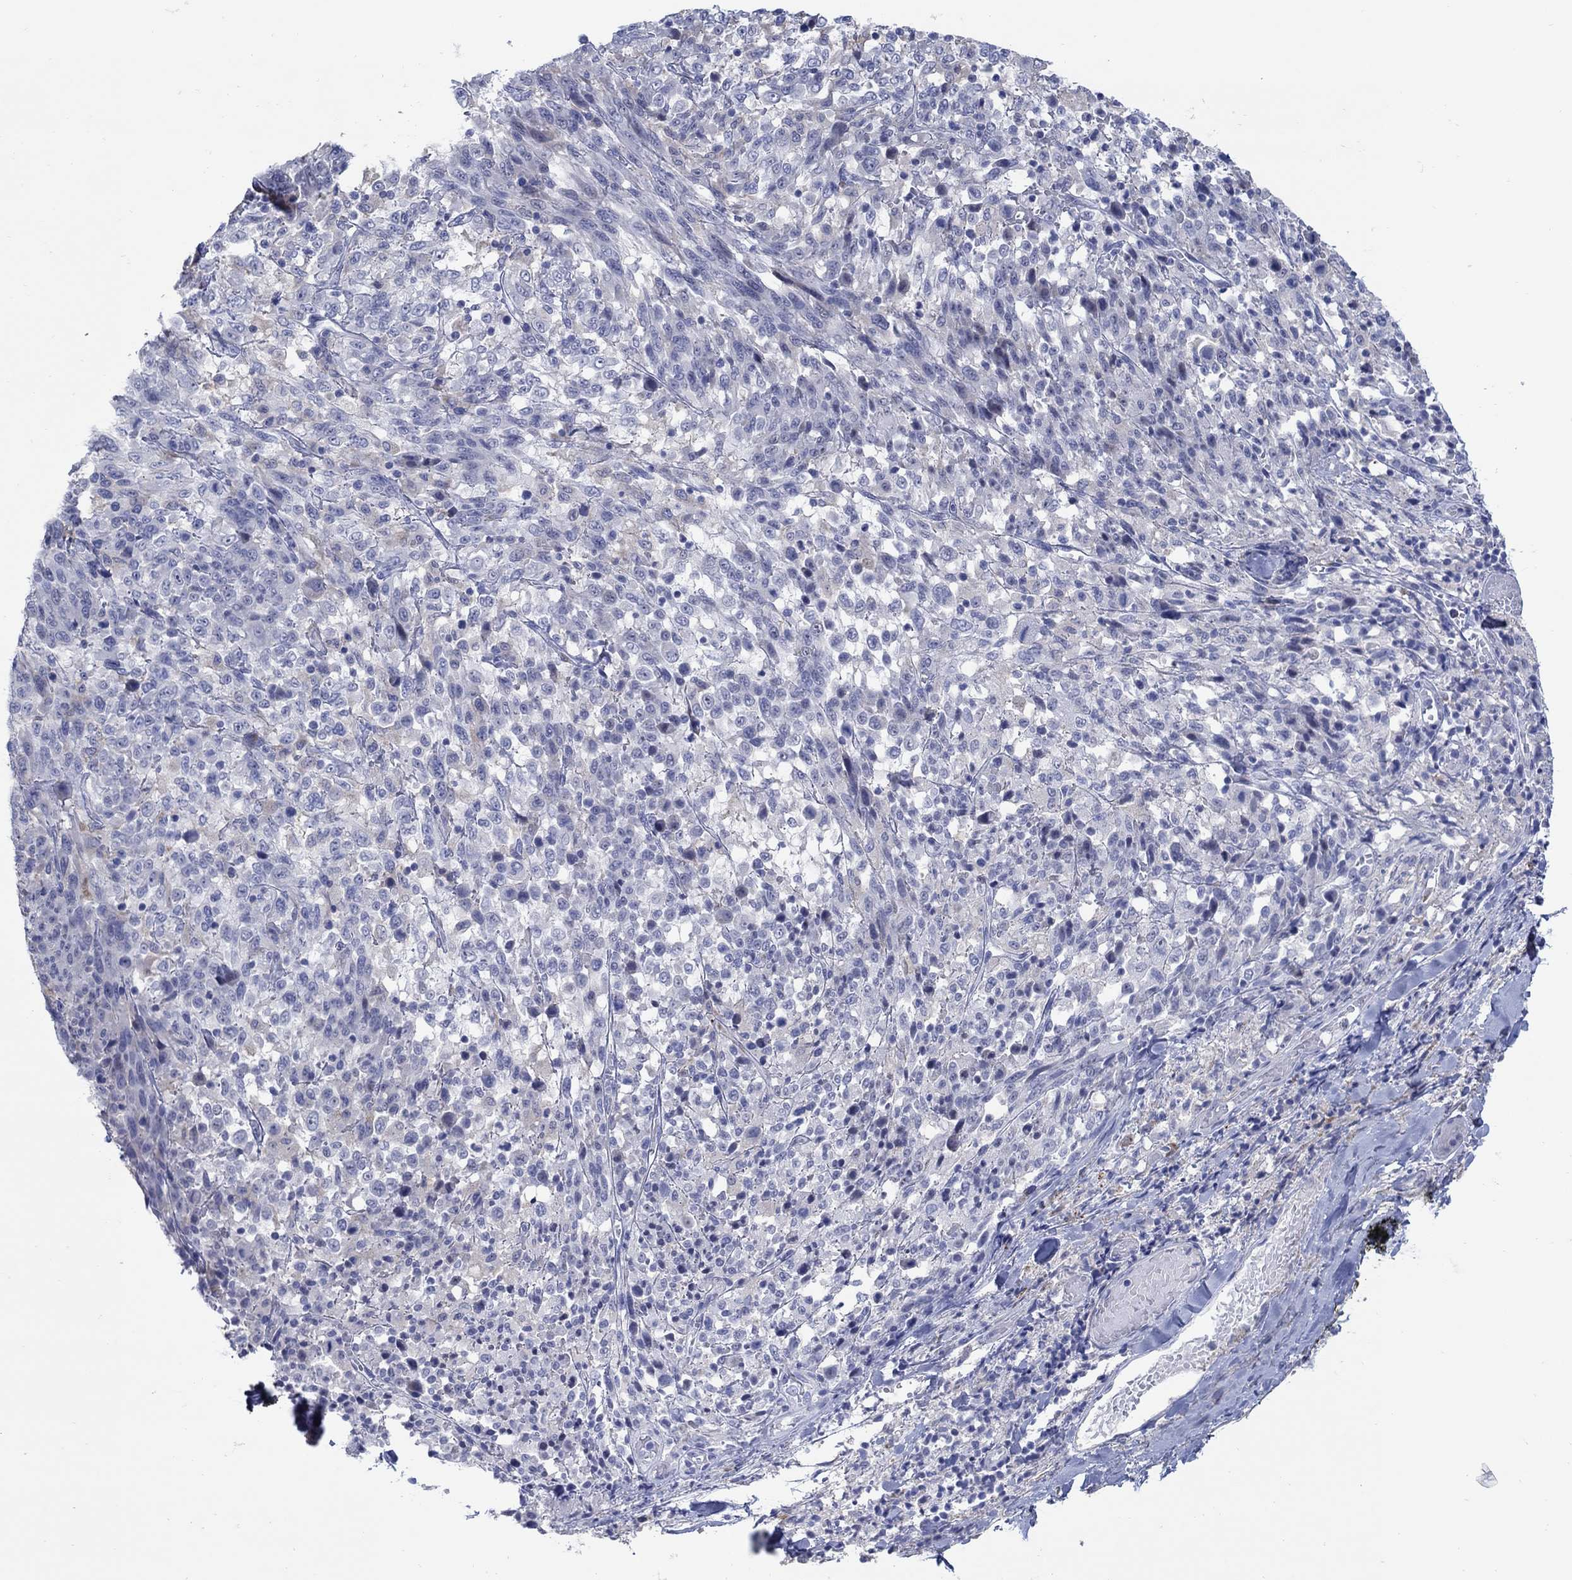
{"staining": {"intensity": "negative", "quantity": "none", "location": "none"}, "tissue": "melanoma", "cell_type": "Tumor cells", "image_type": "cancer", "snomed": [{"axis": "morphology", "description": "Malignant melanoma, NOS"}, {"axis": "topography", "description": "Skin"}], "caption": "Melanoma stained for a protein using IHC reveals no positivity tumor cells.", "gene": "REEP2", "patient": {"sex": "female", "age": 91}}